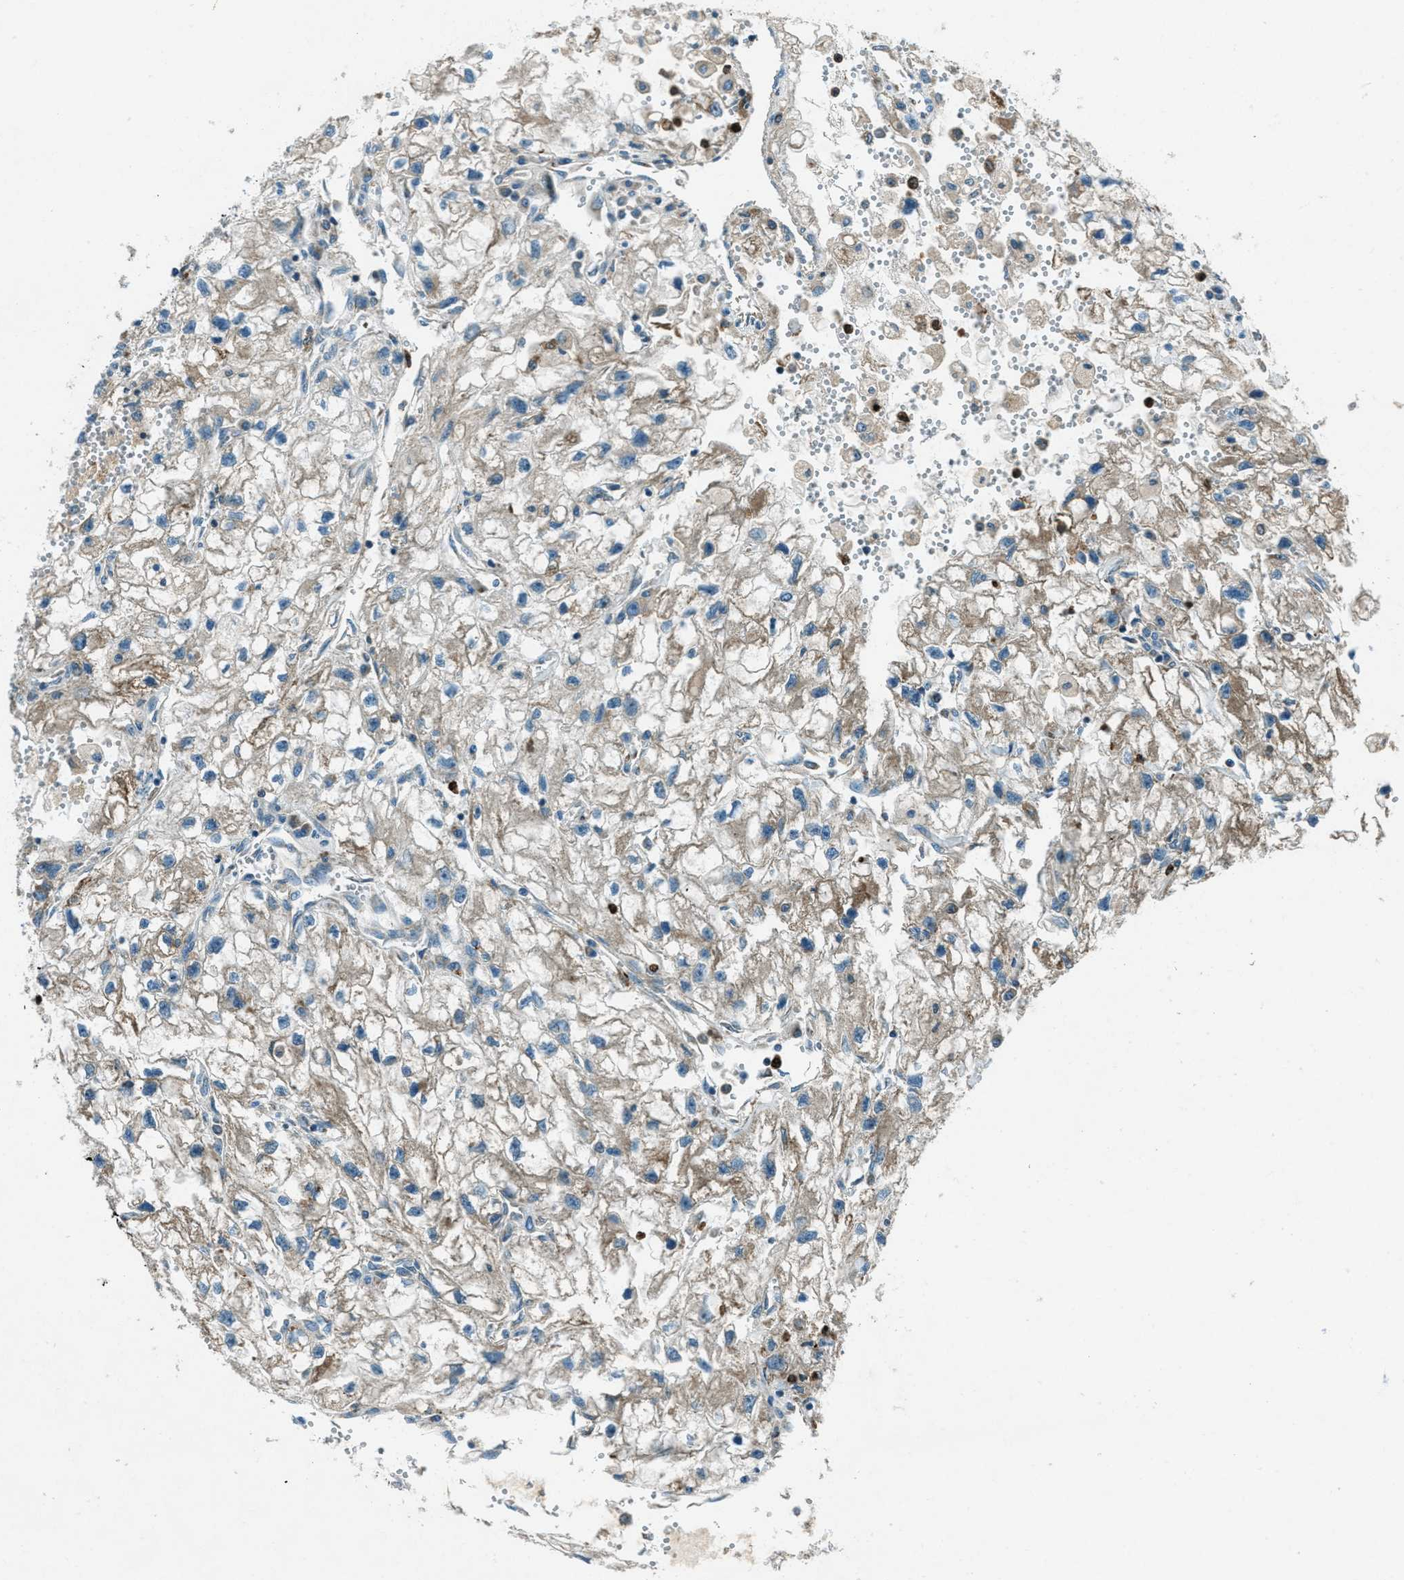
{"staining": {"intensity": "weak", "quantity": ">75%", "location": "cytoplasmic/membranous"}, "tissue": "renal cancer", "cell_type": "Tumor cells", "image_type": "cancer", "snomed": [{"axis": "morphology", "description": "Adenocarcinoma, NOS"}, {"axis": "topography", "description": "Kidney"}], "caption": "This image shows immunohistochemistry (IHC) staining of human renal cancer (adenocarcinoma), with low weak cytoplasmic/membranous positivity in approximately >75% of tumor cells.", "gene": "FAR1", "patient": {"sex": "female", "age": 70}}